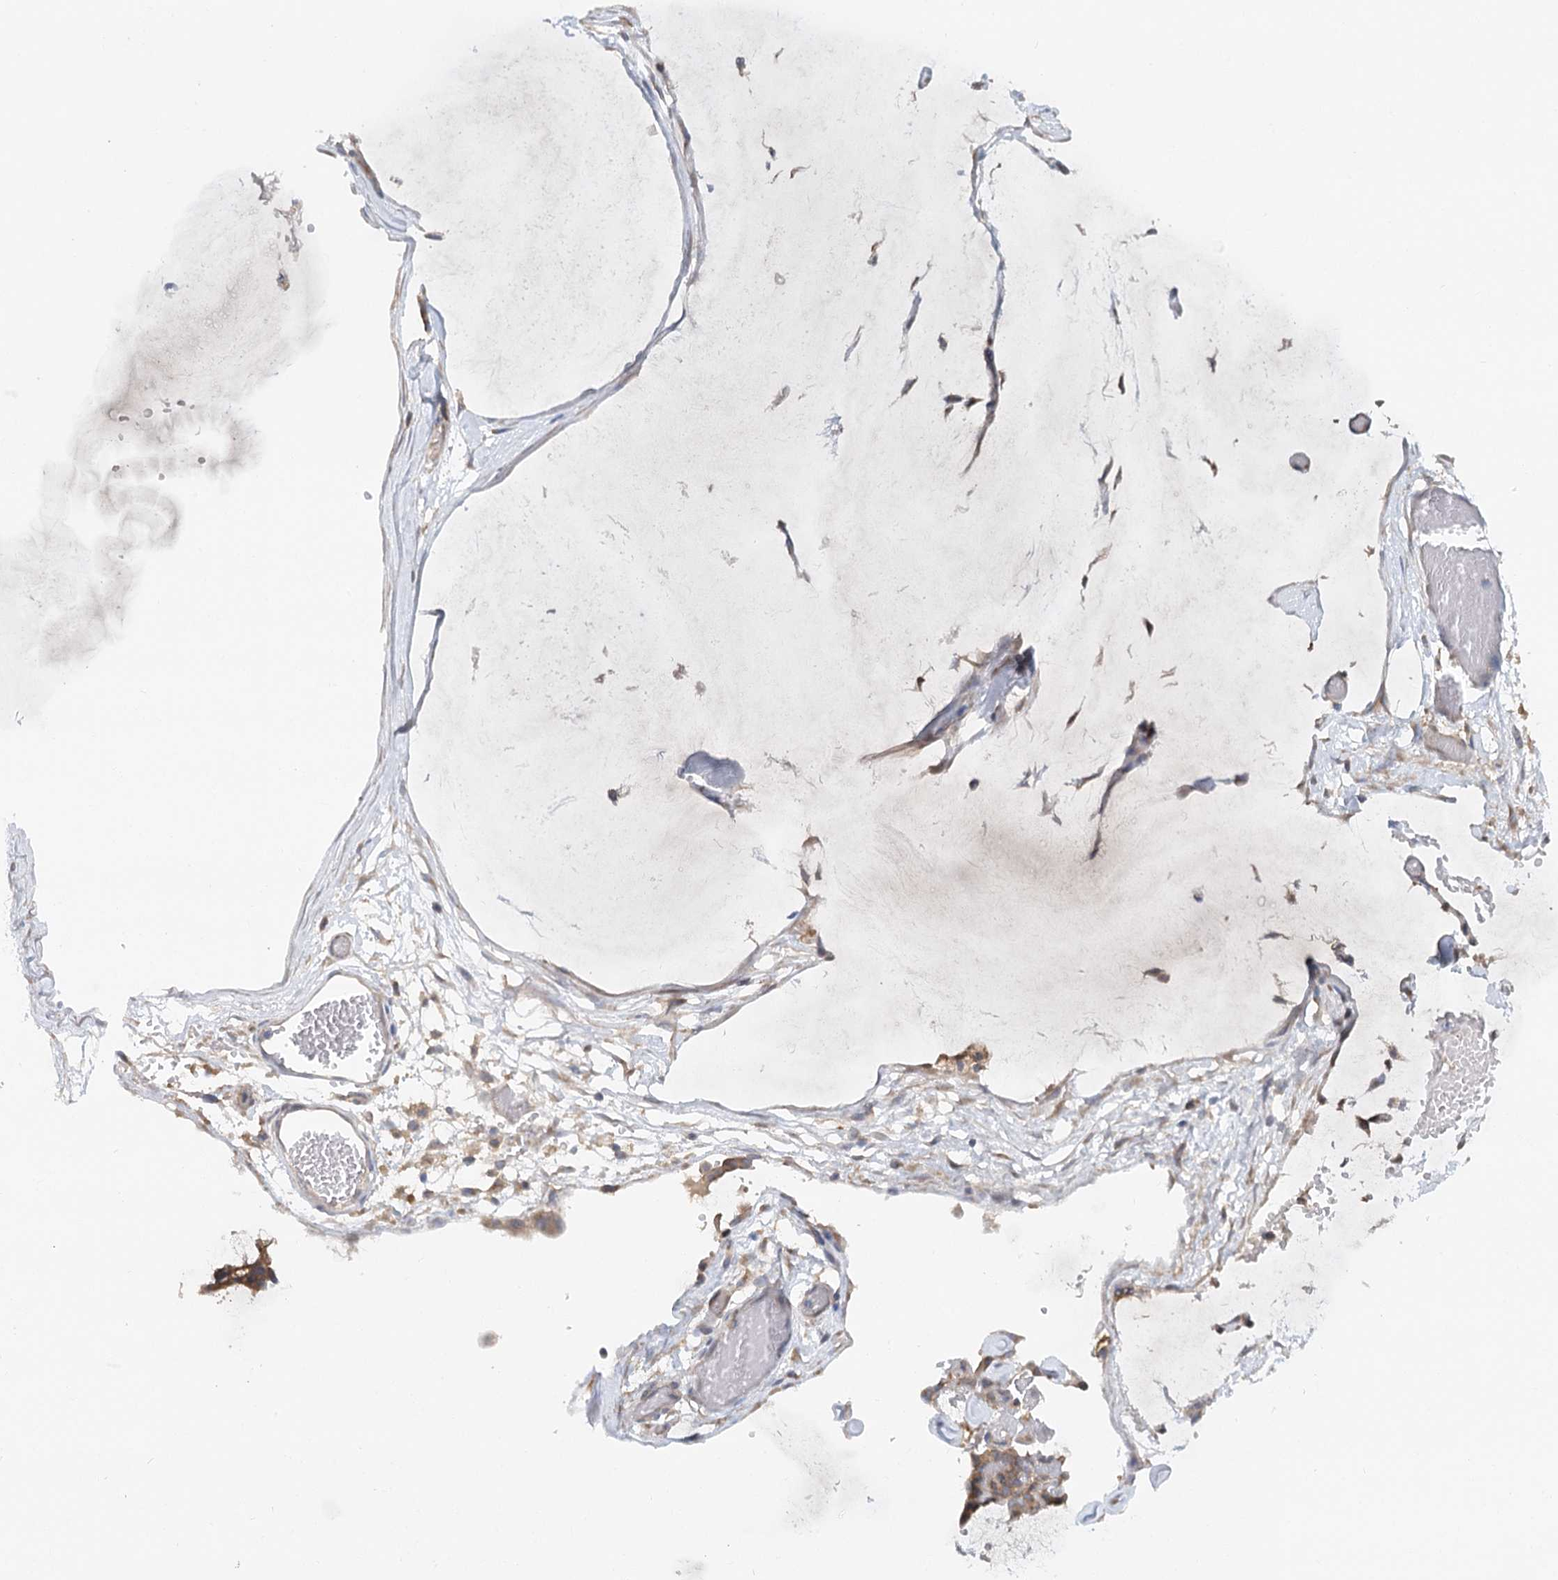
{"staining": {"intensity": "moderate", "quantity": ">75%", "location": "cytoplasmic/membranous"}, "tissue": "ovarian cancer", "cell_type": "Tumor cells", "image_type": "cancer", "snomed": [{"axis": "morphology", "description": "Cystadenocarcinoma, mucinous, NOS"}, {"axis": "topography", "description": "Ovary"}], "caption": "Human ovarian cancer stained with a brown dye exhibits moderate cytoplasmic/membranous positive expression in approximately >75% of tumor cells.", "gene": "PAIP2", "patient": {"sex": "female", "age": 39}}